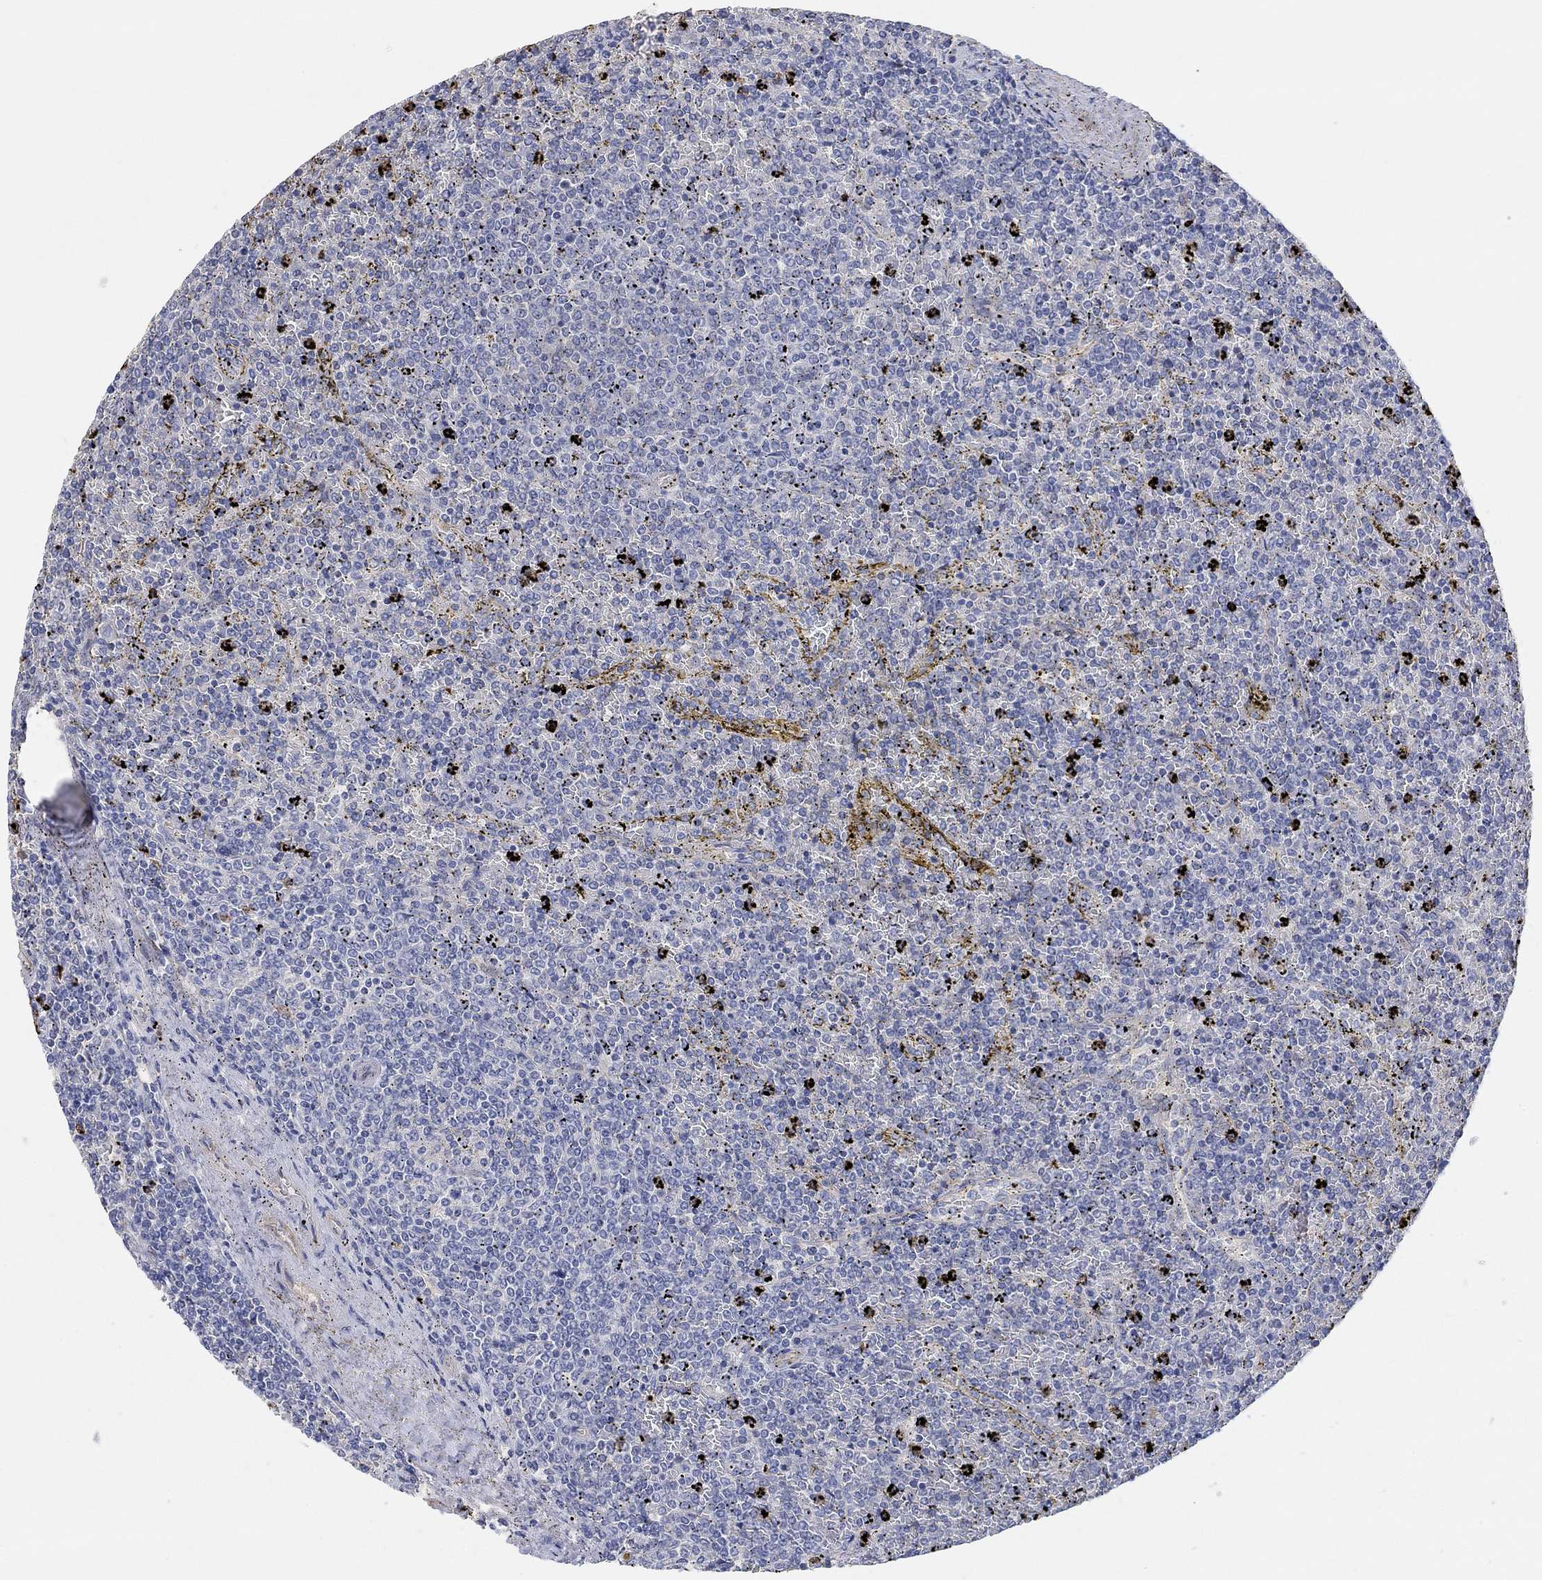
{"staining": {"intensity": "negative", "quantity": "none", "location": "none"}, "tissue": "lymphoma", "cell_type": "Tumor cells", "image_type": "cancer", "snomed": [{"axis": "morphology", "description": "Malignant lymphoma, non-Hodgkin's type, Low grade"}, {"axis": "topography", "description": "Spleen"}], "caption": "A photomicrograph of human low-grade malignant lymphoma, non-Hodgkin's type is negative for staining in tumor cells.", "gene": "SYT16", "patient": {"sex": "female", "age": 77}}